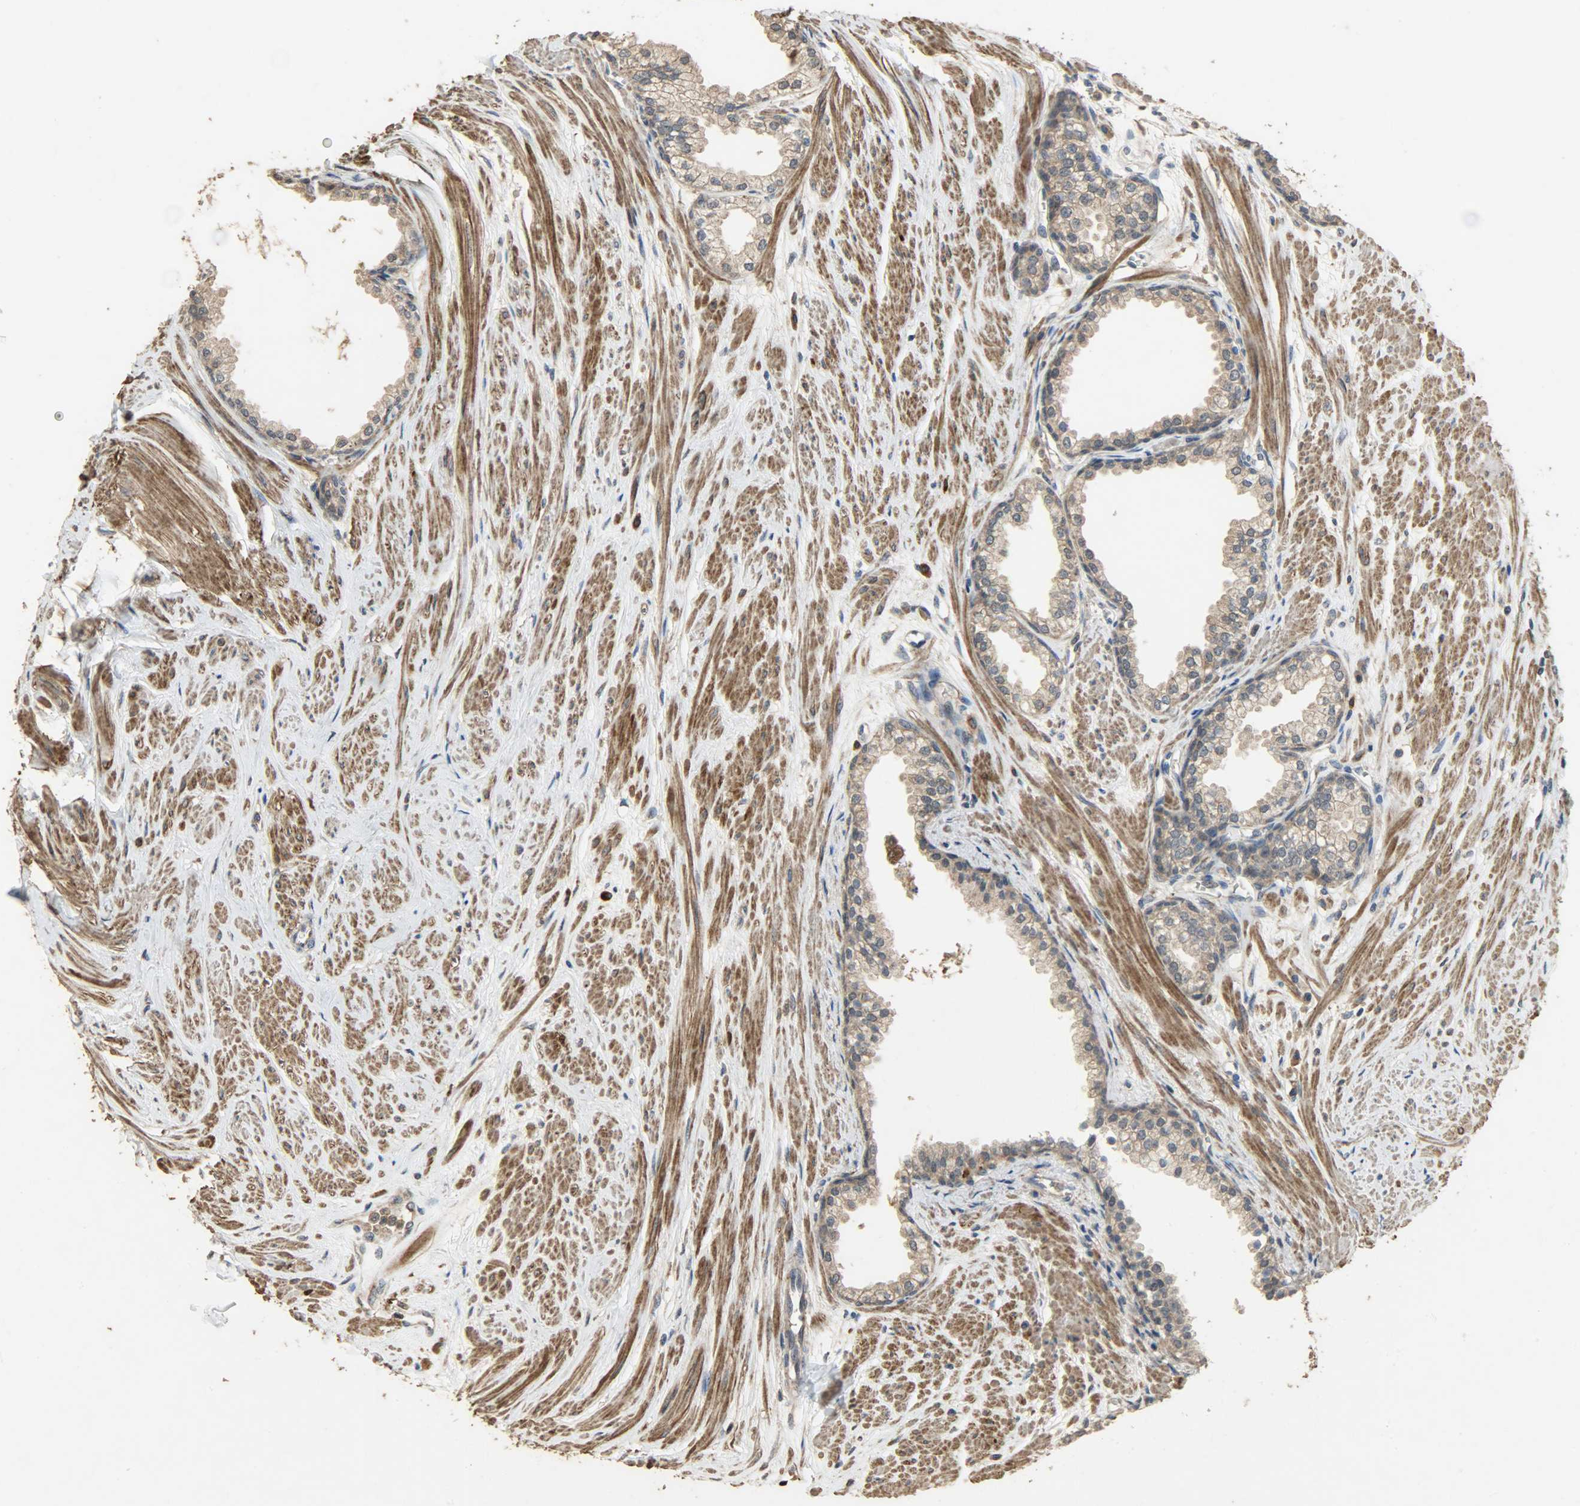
{"staining": {"intensity": "moderate", "quantity": ">75%", "location": "cytoplasmic/membranous"}, "tissue": "prostate", "cell_type": "Glandular cells", "image_type": "normal", "snomed": [{"axis": "morphology", "description": "Normal tissue, NOS"}, {"axis": "topography", "description": "Prostate"}], "caption": "Glandular cells show moderate cytoplasmic/membranous positivity in about >75% of cells in benign prostate.", "gene": "CDKN2C", "patient": {"sex": "male", "age": 64}}